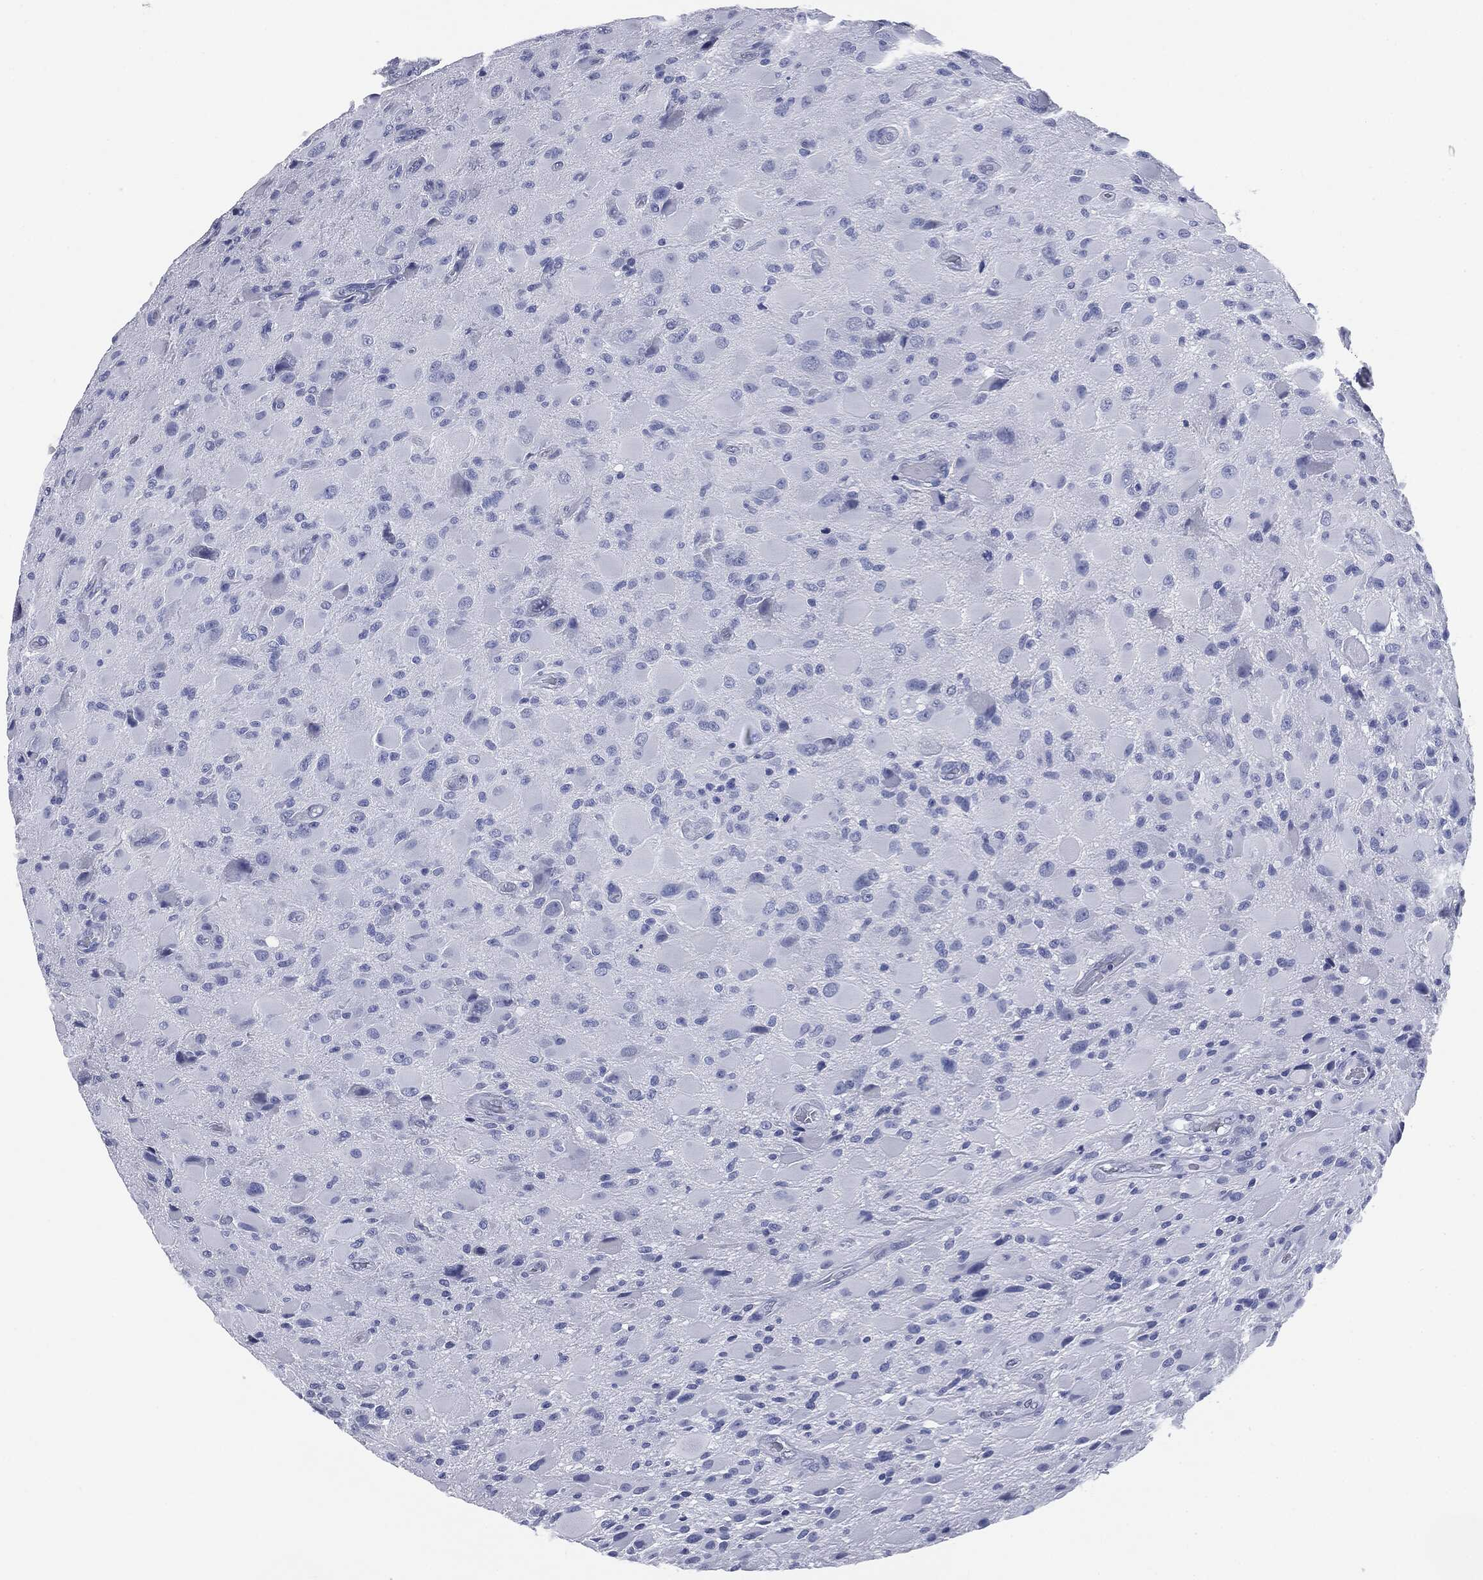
{"staining": {"intensity": "negative", "quantity": "none", "location": "none"}, "tissue": "glioma", "cell_type": "Tumor cells", "image_type": "cancer", "snomed": [{"axis": "morphology", "description": "Glioma, malignant, High grade"}, {"axis": "topography", "description": "Cerebral cortex"}], "caption": "Protein analysis of glioma demonstrates no significant staining in tumor cells.", "gene": "ATP2A1", "patient": {"sex": "male", "age": 35}}